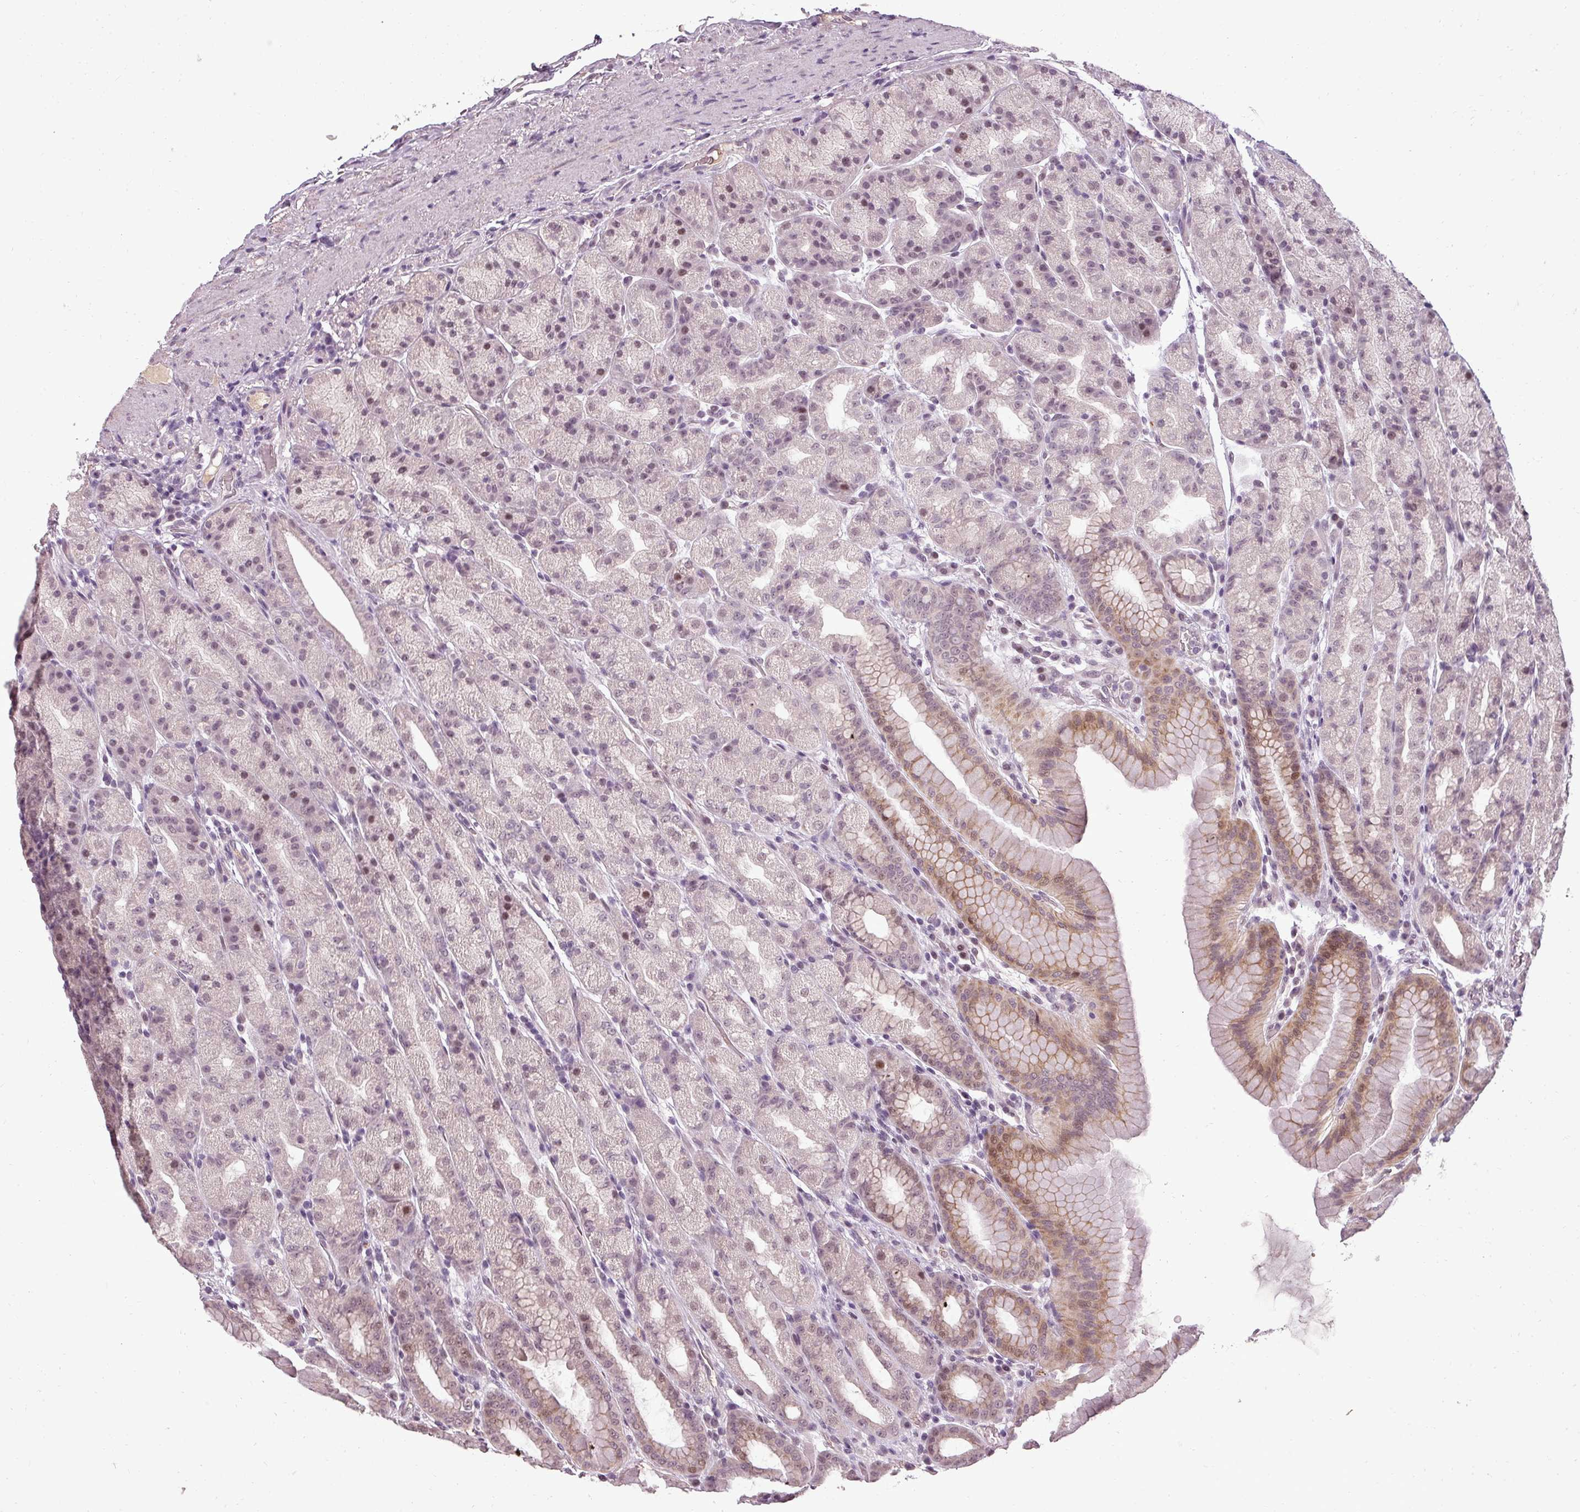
{"staining": {"intensity": "moderate", "quantity": ">75%", "location": "cytoplasmic/membranous,nuclear"}, "tissue": "stomach", "cell_type": "Glandular cells", "image_type": "normal", "snomed": [{"axis": "morphology", "description": "Normal tissue, NOS"}, {"axis": "topography", "description": "Stomach, upper"}, {"axis": "topography", "description": "Stomach"}], "caption": "Stomach stained with DAB (3,3'-diaminobenzidine) IHC exhibits medium levels of moderate cytoplasmic/membranous,nuclear expression in about >75% of glandular cells.", "gene": "BCAS3", "patient": {"sex": "male", "age": 68}}